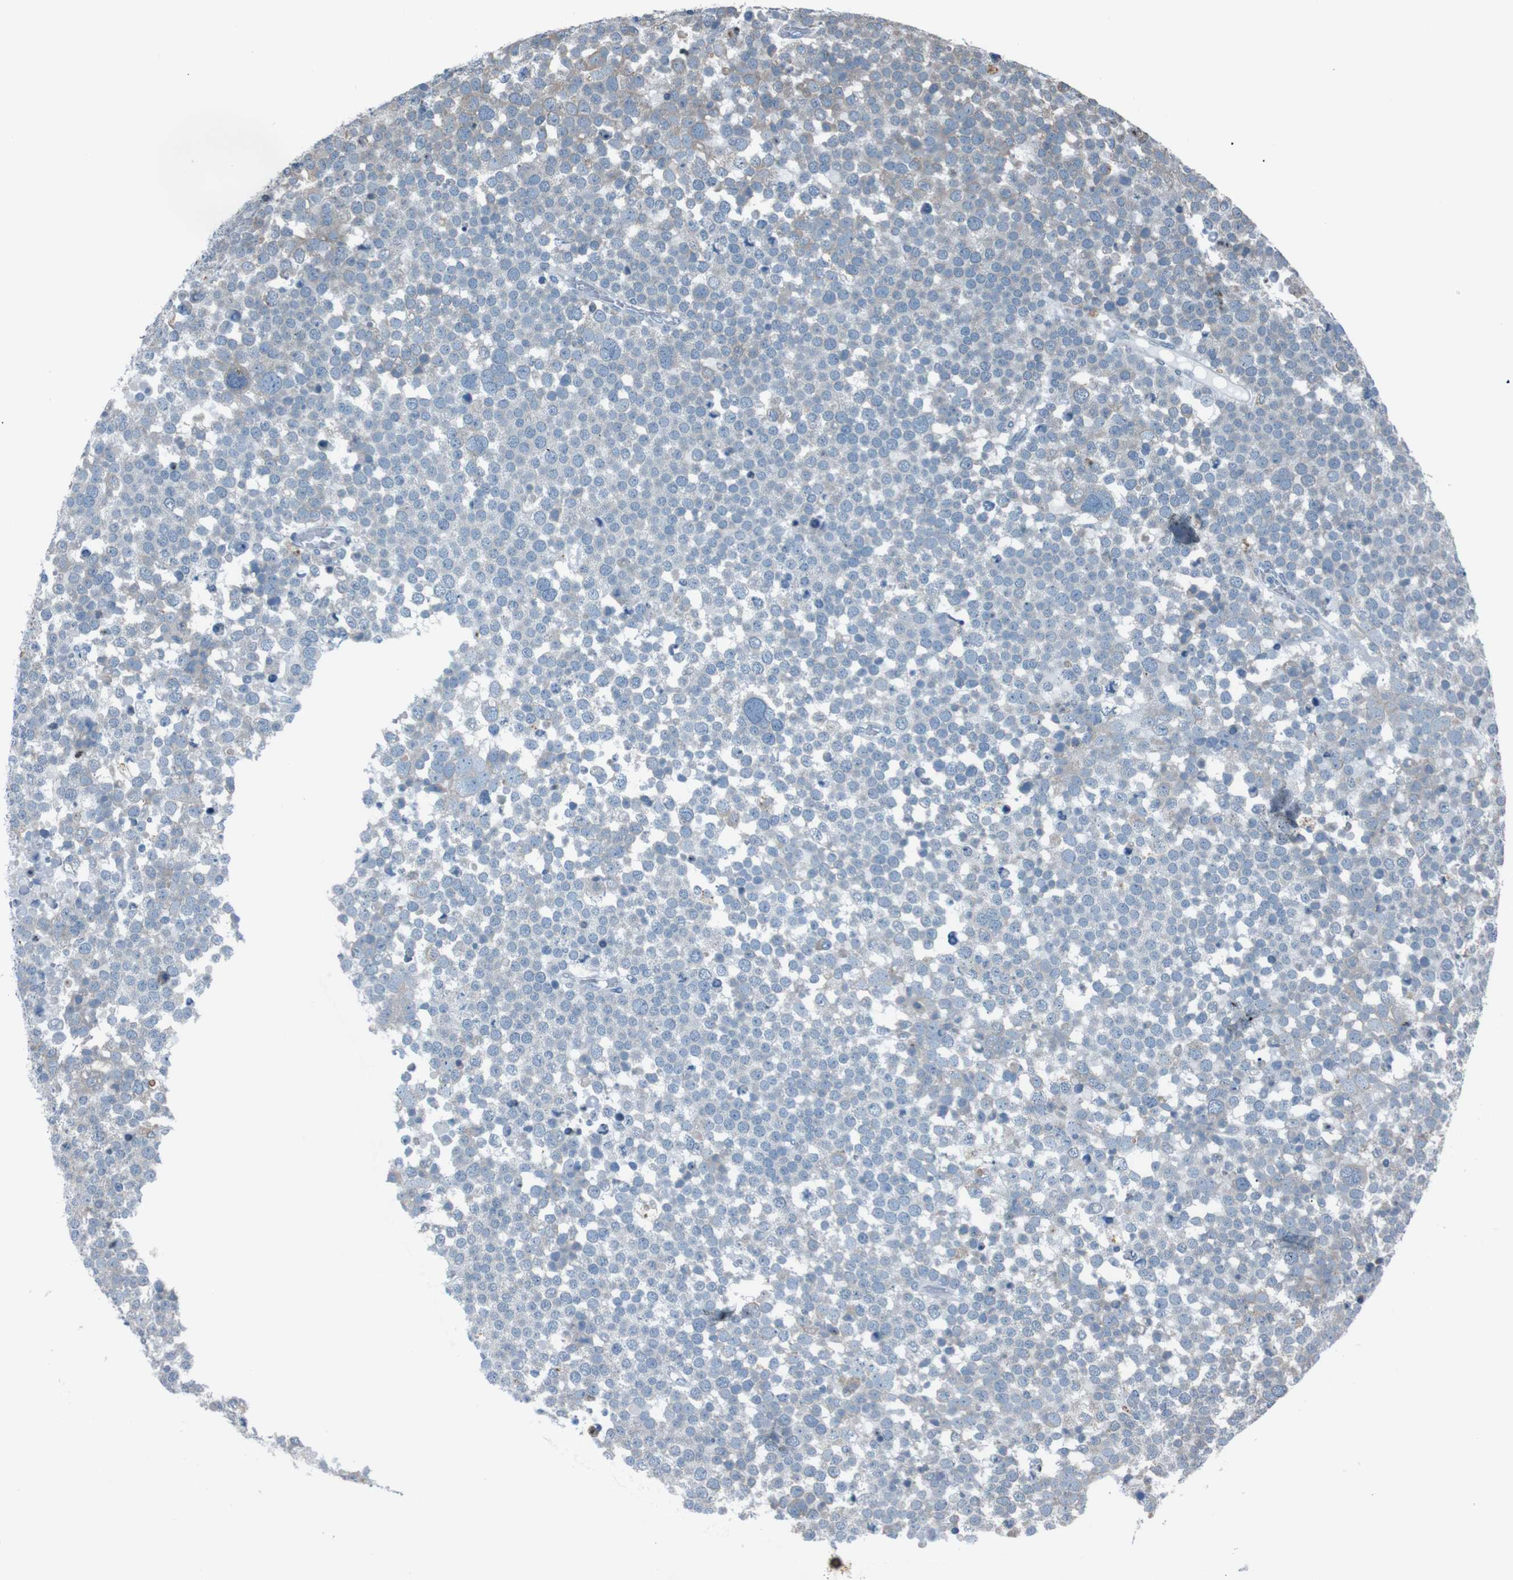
{"staining": {"intensity": "moderate", "quantity": "<25%", "location": "cytoplasmic/membranous"}, "tissue": "testis cancer", "cell_type": "Tumor cells", "image_type": "cancer", "snomed": [{"axis": "morphology", "description": "Seminoma, NOS"}, {"axis": "topography", "description": "Testis"}], "caption": "An image of testis seminoma stained for a protein demonstrates moderate cytoplasmic/membranous brown staining in tumor cells. The staining was performed using DAB, with brown indicating positive protein expression. Nuclei are stained blue with hematoxylin.", "gene": "SIGMAR1", "patient": {"sex": "male", "age": 71}}